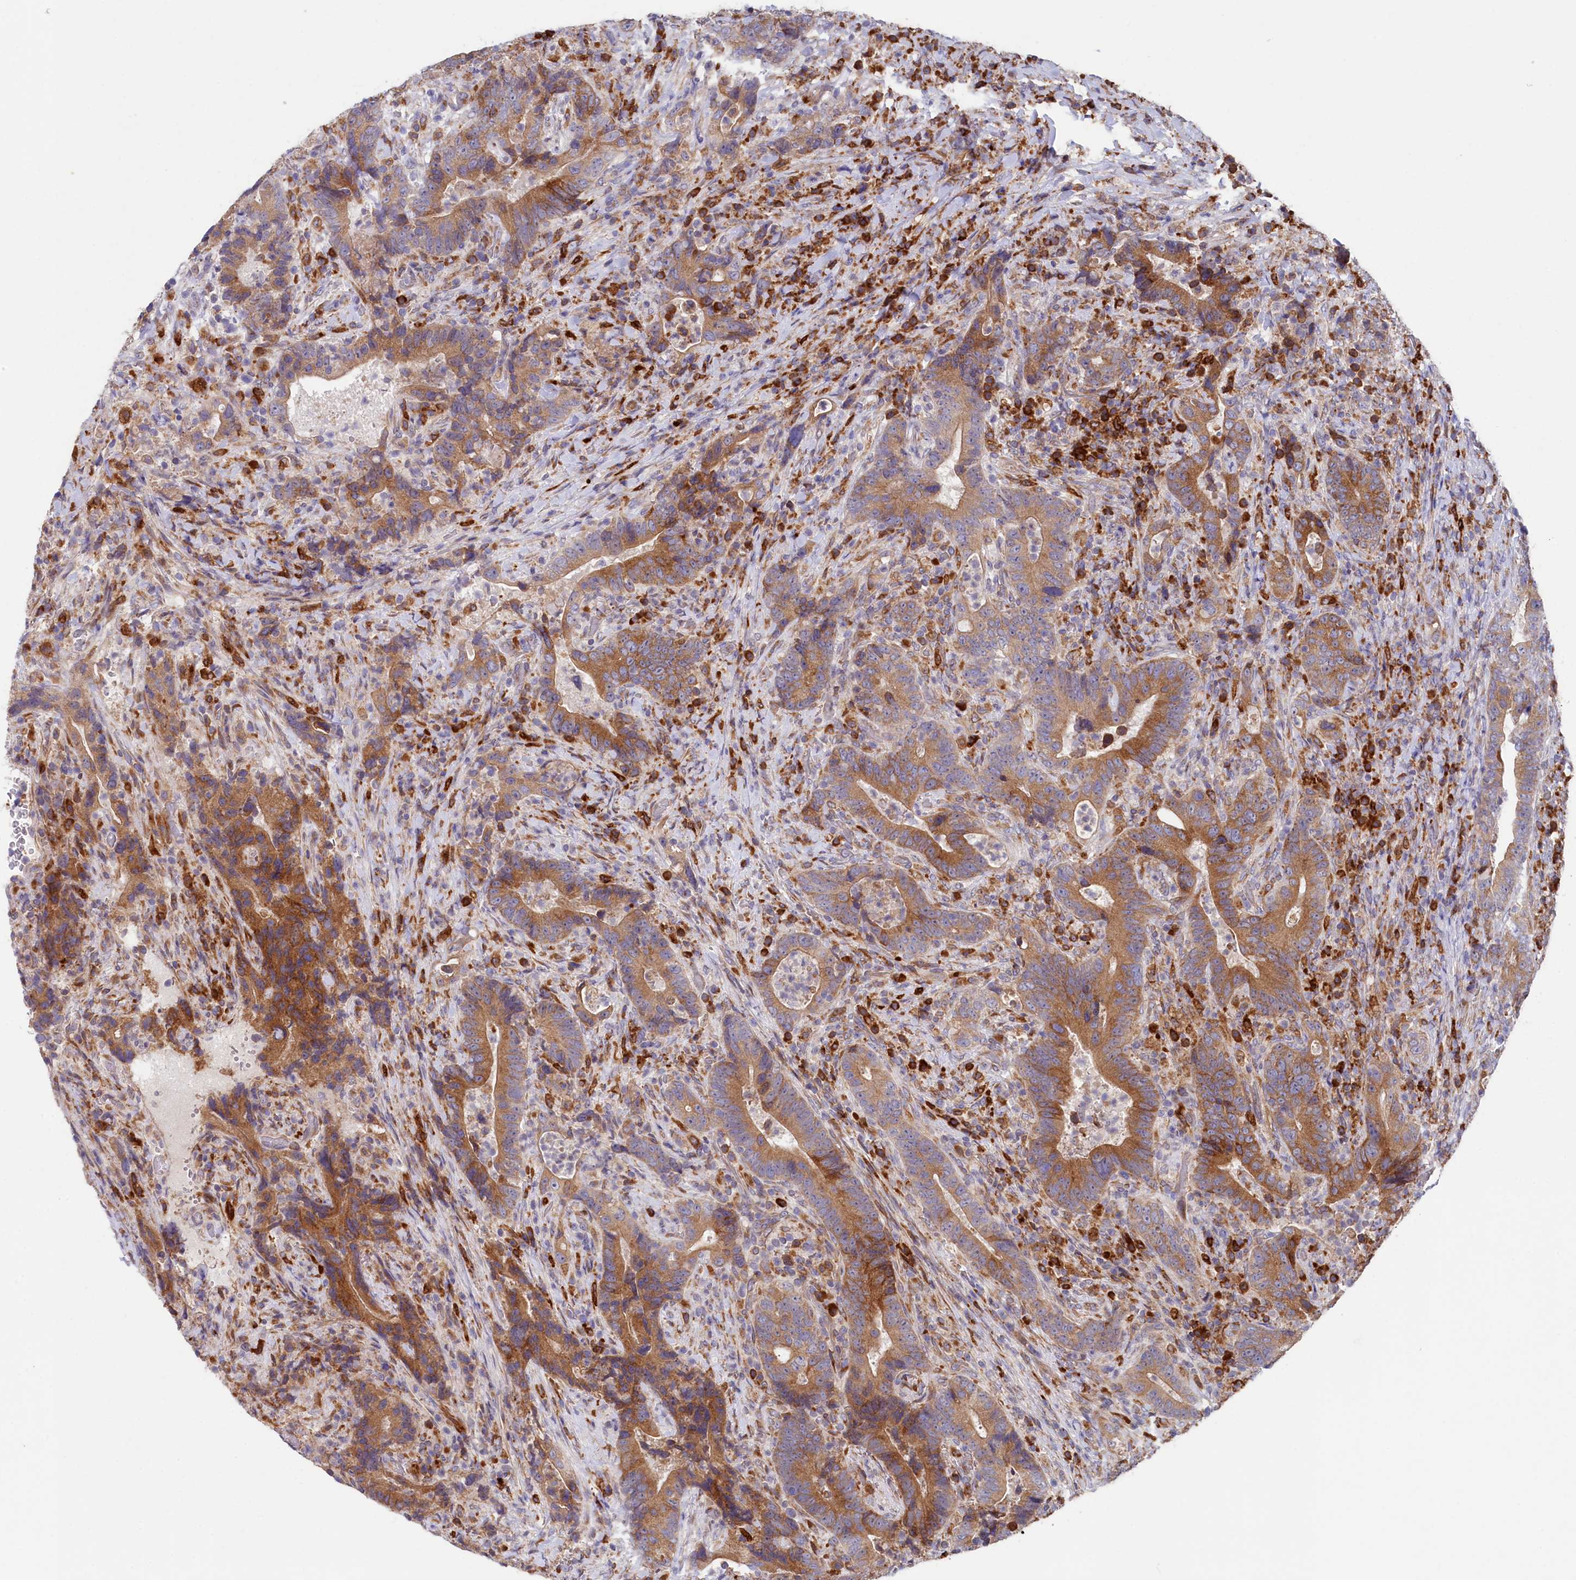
{"staining": {"intensity": "moderate", "quantity": ">75%", "location": "cytoplasmic/membranous"}, "tissue": "colorectal cancer", "cell_type": "Tumor cells", "image_type": "cancer", "snomed": [{"axis": "morphology", "description": "Adenocarcinoma, NOS"}, {"axis": "topography", "description": "Colon"}], "caption": "Approximately >75% of tumor cells in adenocarcinoma (colorectal) display moderate cytoplasmic/membranous protein expression as visualized by brown immunohistochemical staining.", "gene": "CHID1", "patient": {"sex": "female", "age": 75}}